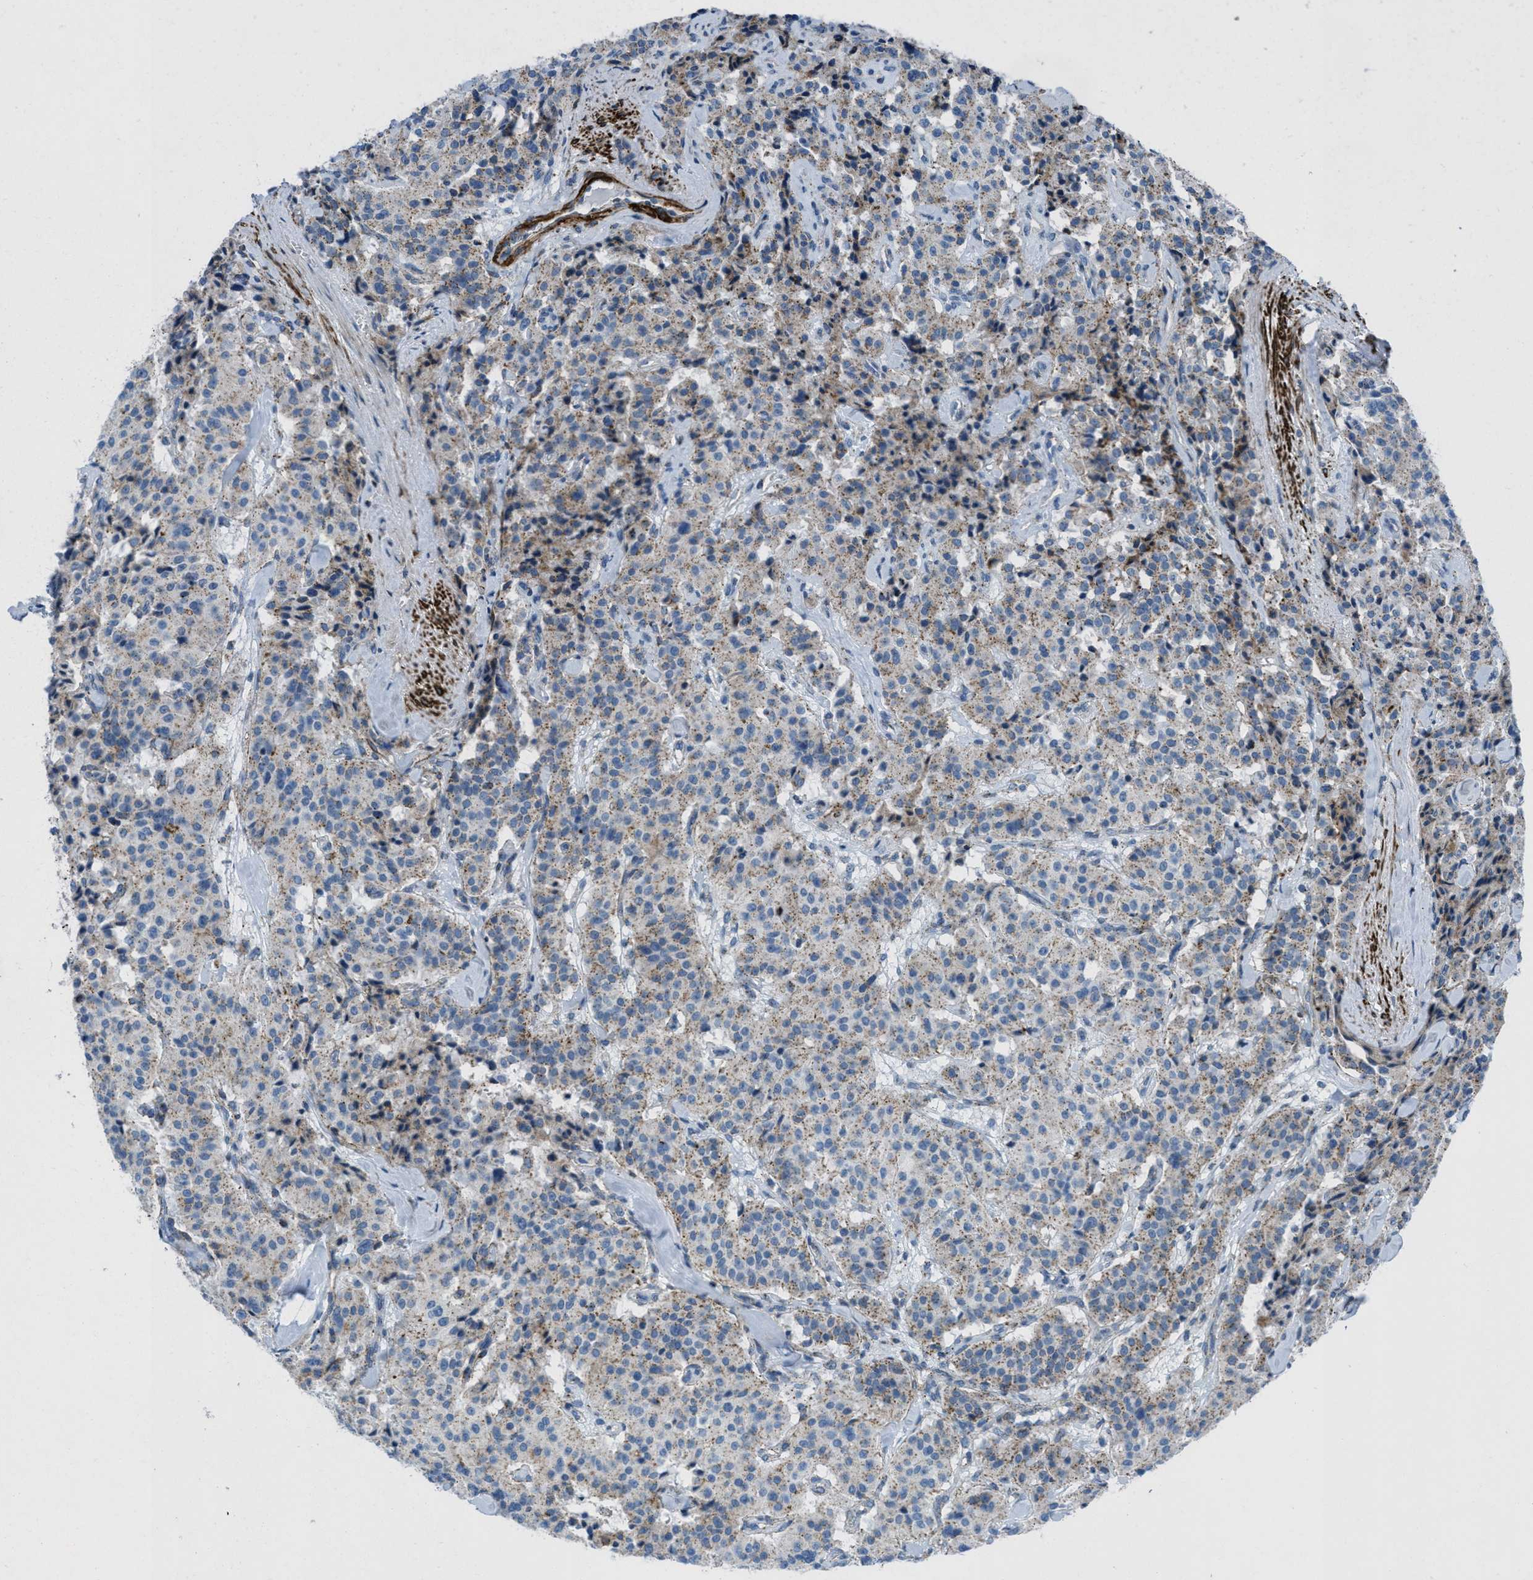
{"staining": {"intensity": "weak", "quantity": ">75%", "location": "cytoplasmic/membranous"}, "tissue": "carcinoid", "cell_type": "Tumor cells", "image_type": "cancer", "snomed": [{"axis": "morphology", "description": "Carcinoid, malignant, NOS"}, {"axis": "topography", "description": "Lung"}], "caption": "The micrograph displays a brown stain indicating the presence of a protein in the cytoplasmic/membranous of tumor cells in carcinoid.", "gene": "MFSD13A", "patient": {"sex": "male", "age": 30}}